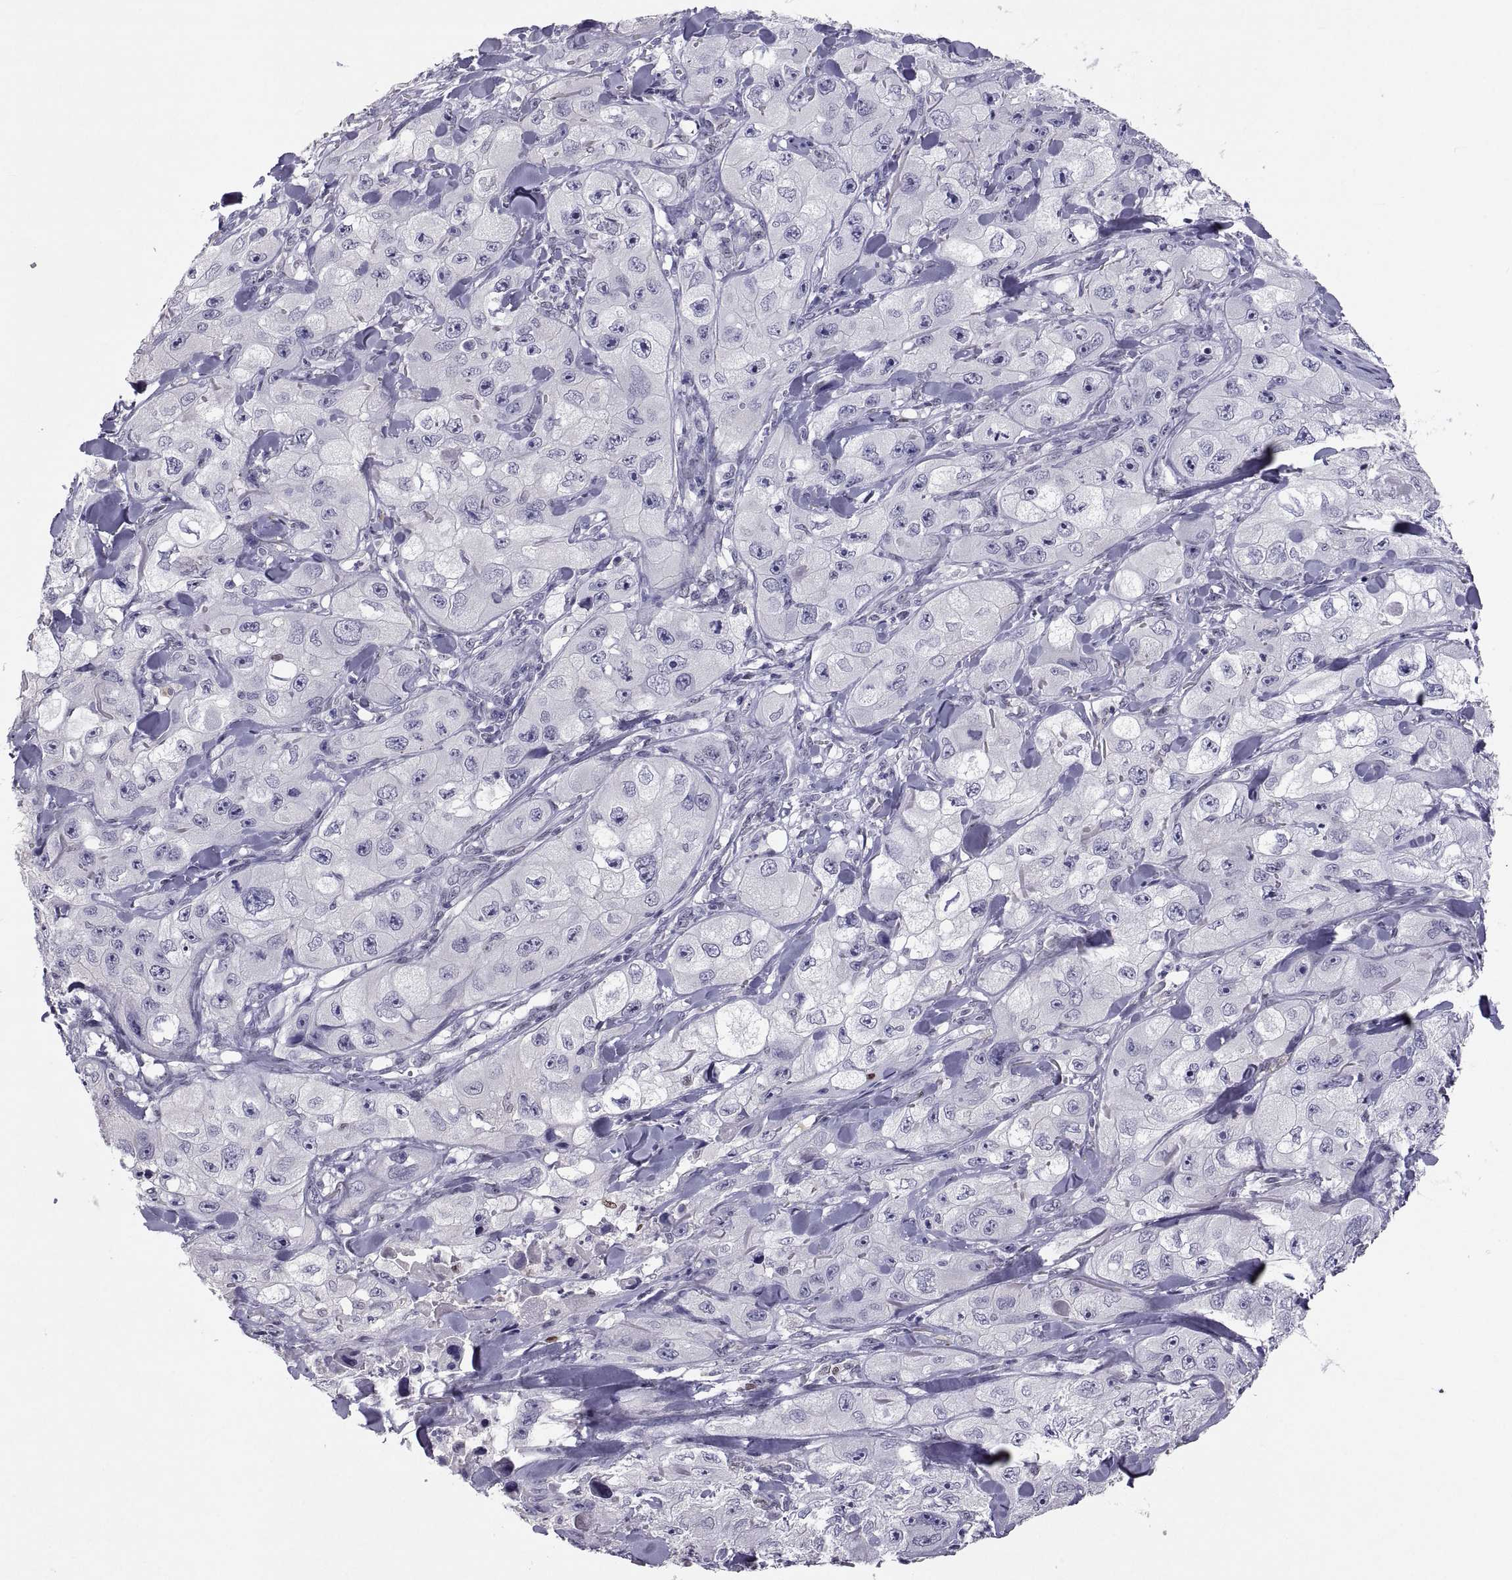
{"staining": {"intensity": "negative", "quantity": "none", "location": "none"}, "tissue": "skin cancer", "cell_type": "Tumor cells", "image_type": "cancer", "snomed": [{"axis": "morphology", "description": "Squamous cell carcinoma, NOS"}, {"axis": "topography", "description": "Skin"}, {"axis": "topography", "description": "Subcutis"}], "caption": "An immunohistochemistry (IHC) image of squamous cell carcinoma (skin) is shown. There is no staining in tumor cells of squamous cell carcinoma (skin).", "gene": "SOX21", "patient": {"sex": "male", "age": 73}}